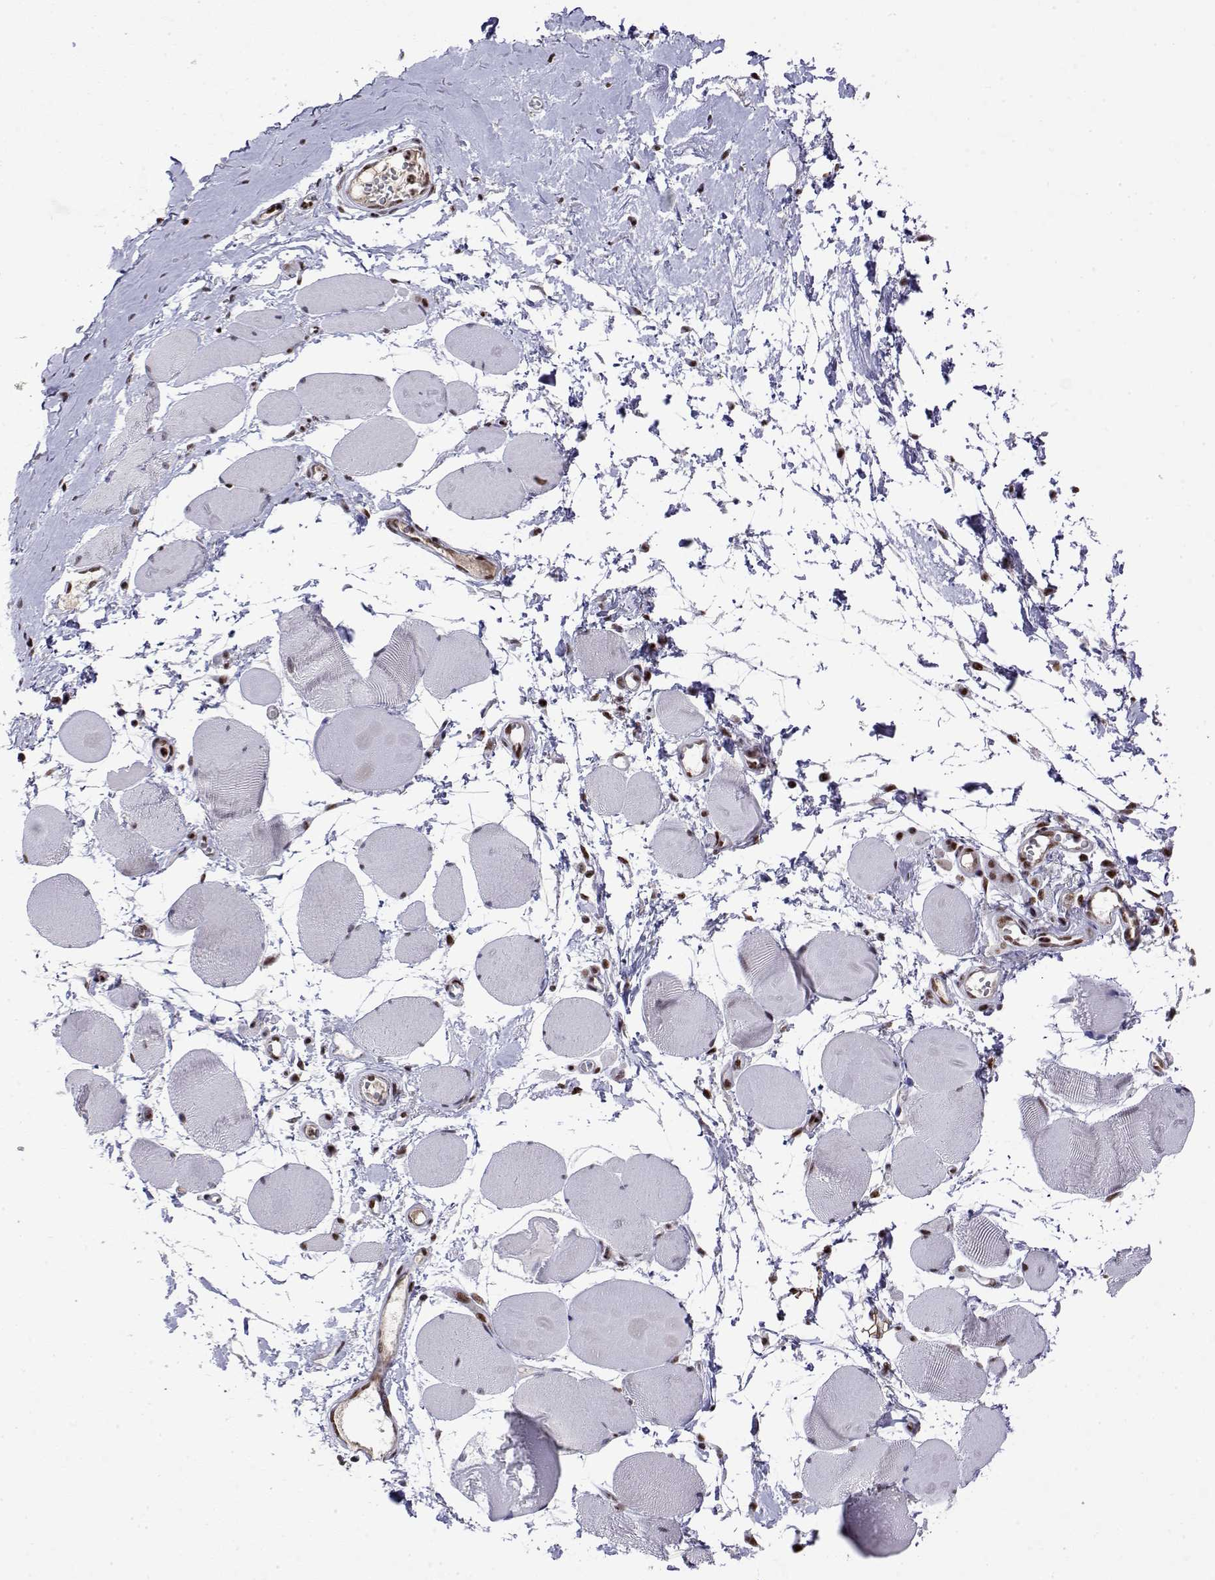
{"staining": {"intensity": "moderate", "quantity": "25%-75%", "location": "nuclear"}, "tissue": "skeletal muscle", "cell_type": "Myocytes", "image_type": "normal", "snomed": [{"axis": "morphology", "description": "Normal tissue, NOS"}, {"axis": "topography", "description": "Skeletal muscle"}], "caption": "Approximately 25%-75% of myocytes in benign skeletal muscle reveal moderate nuclear protein staining as visualized by brown immunohistochemical staining.", "gene": "POLDIP3", "patient": {"sex": "female", "age": 75}}